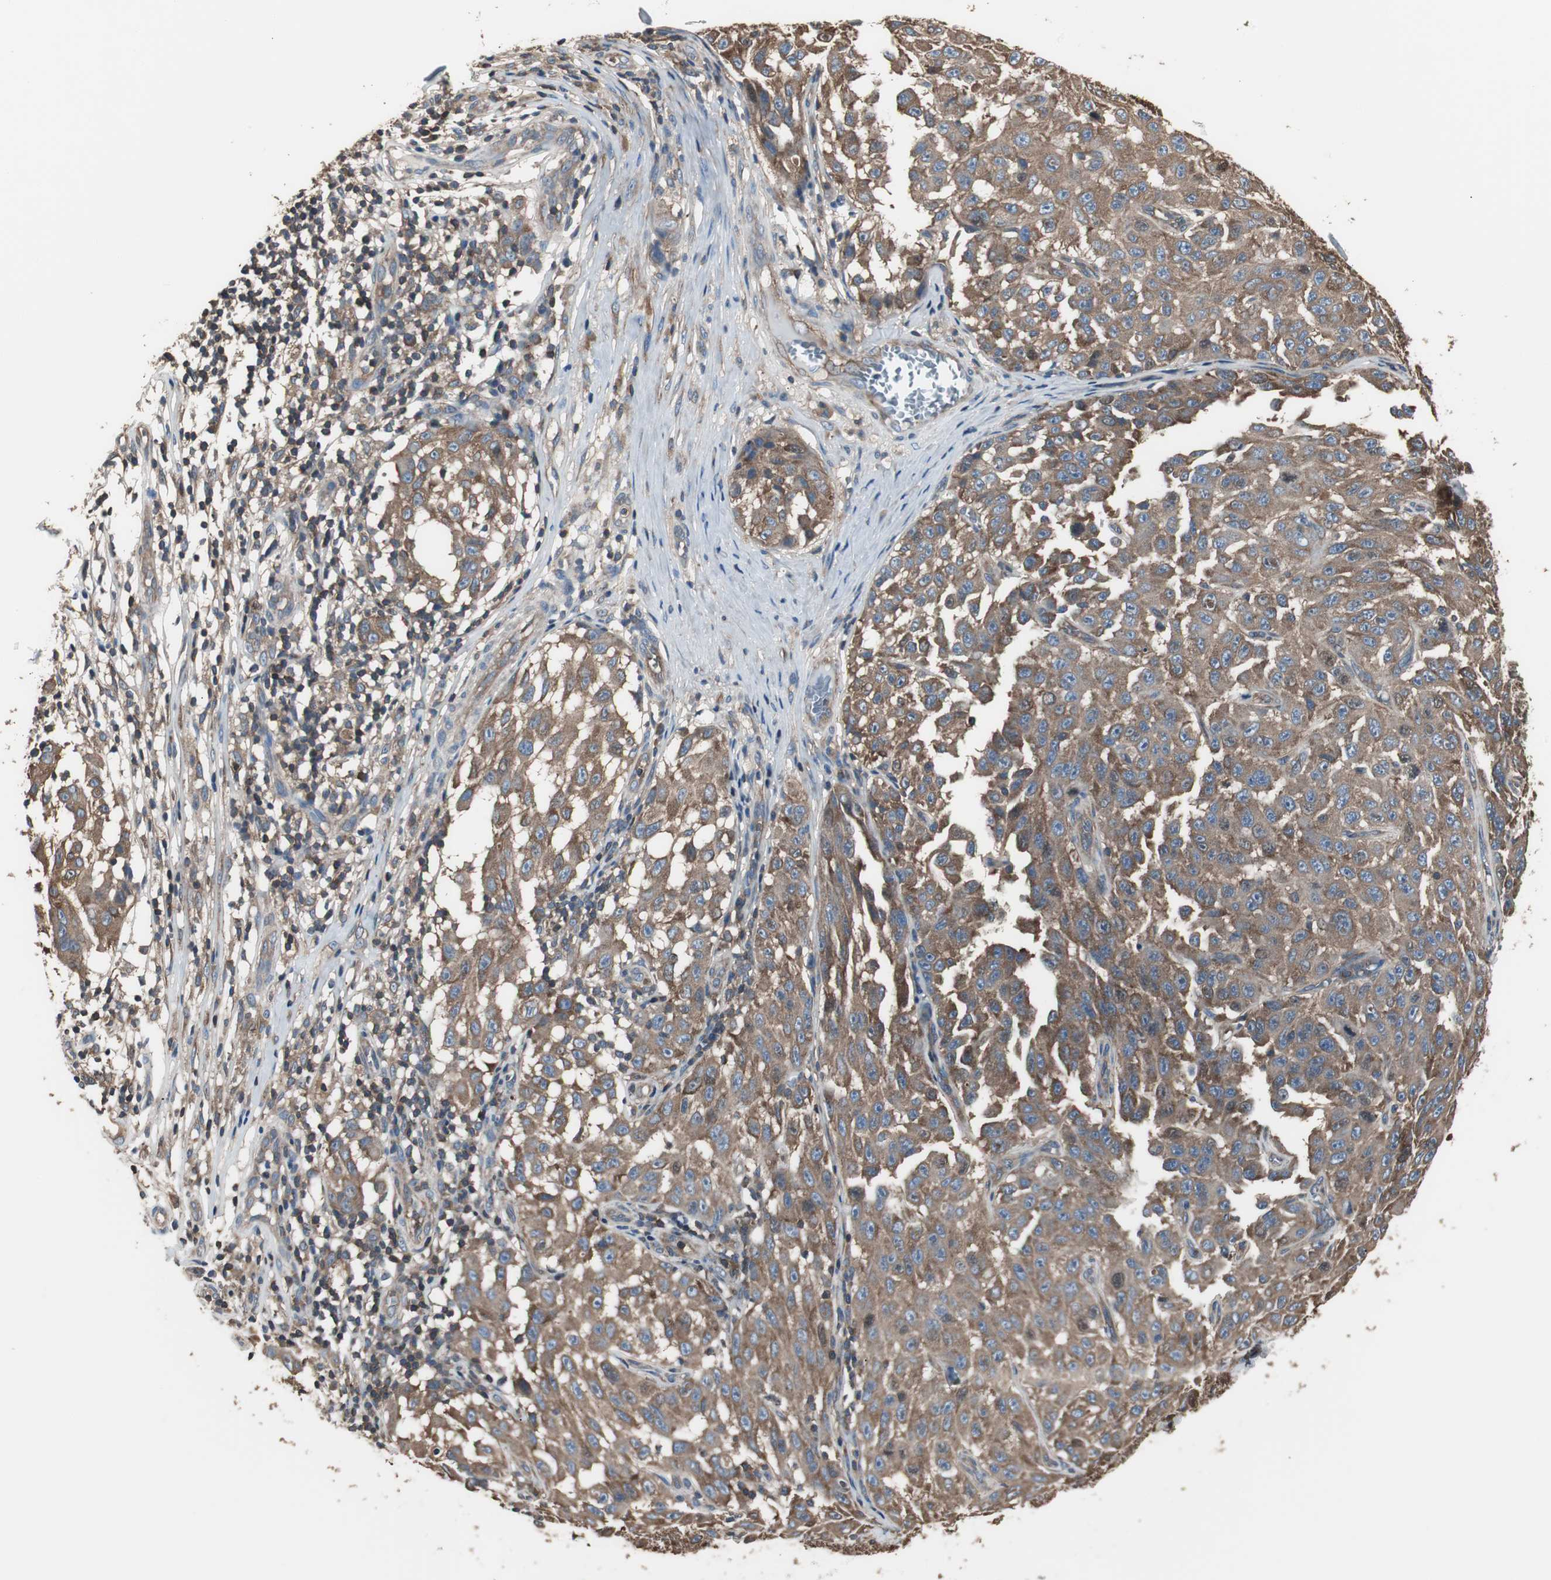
{"staining": {"intensity": "strong", "quantity": ">75%", "location": "cytoplasmic/membranous"}, "tissue": "melanoma", "cell_type": "Tumor cells", "image_type": "cancer", "snomed": [{"axis": "morphology", "description": "Malignant melanoma, NOS"}, {"axis": "topography", "description": "Skin"}], "caption": "The immunohistochemical stain highlights strong cytoplasmic/membranous staining in tumor cells of melanoma tissue. The staining was performed using DAB, with brown indicating positive protein expression. Nuclei are stained blue with hematoxylin.", "gene": "CAPNS1", "patient": {"sex": "male", "age": 30}}